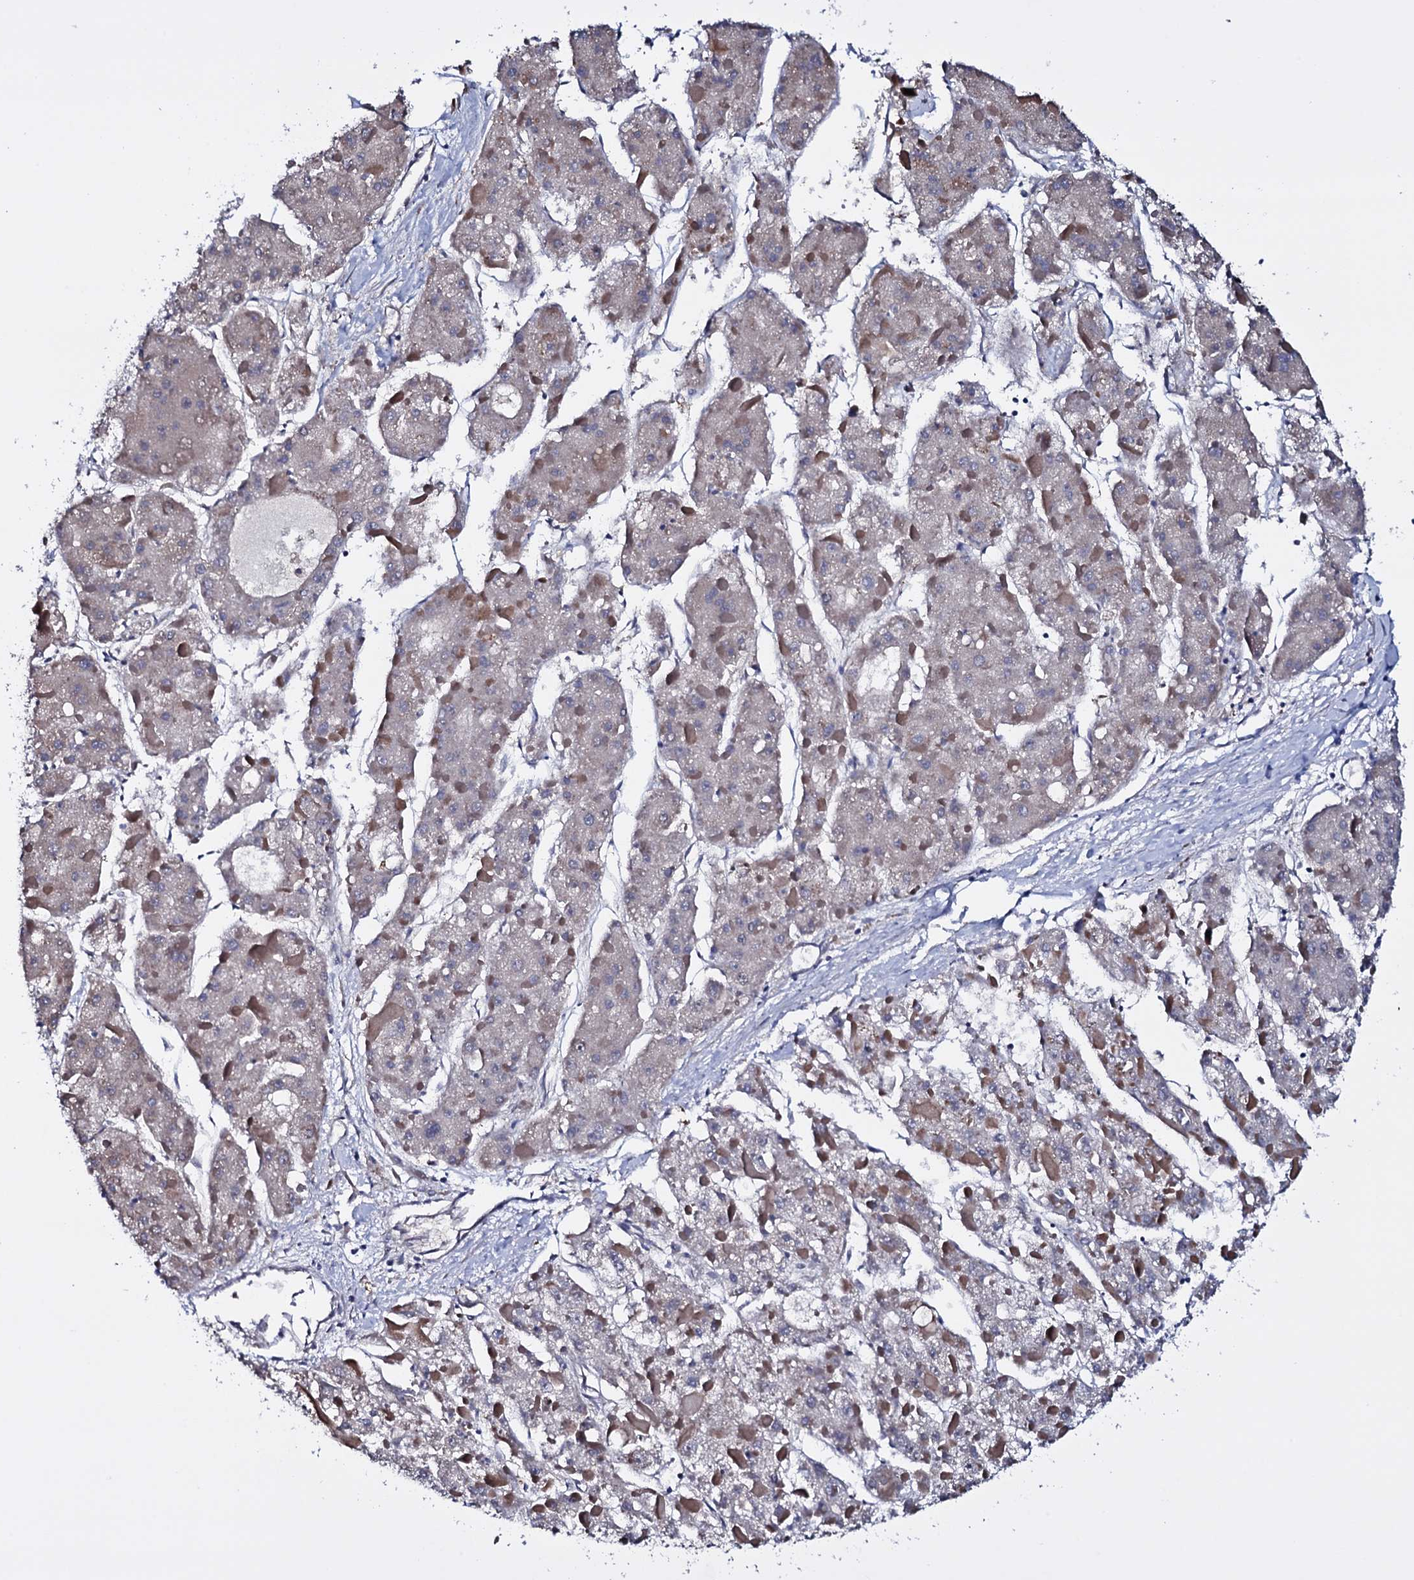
{"staining": {"intensity": "negative", "quantity": "none", "location": "none"}, "tissue": "liver cancer", "cell_type": "Tumor cells", "image_type": "cancer", "snomed": [{"axis": "morphology", "description": "Carcinoma, Hepatocellular, NOS"}, {"axis": "topography", "description": "Liver"}], "caption": "Tumor cells are negative for protein expression in human liver hepatocellular carcinoma.", "gene": "GAREM1", "patient": {"sex": "female", "age": 73}}